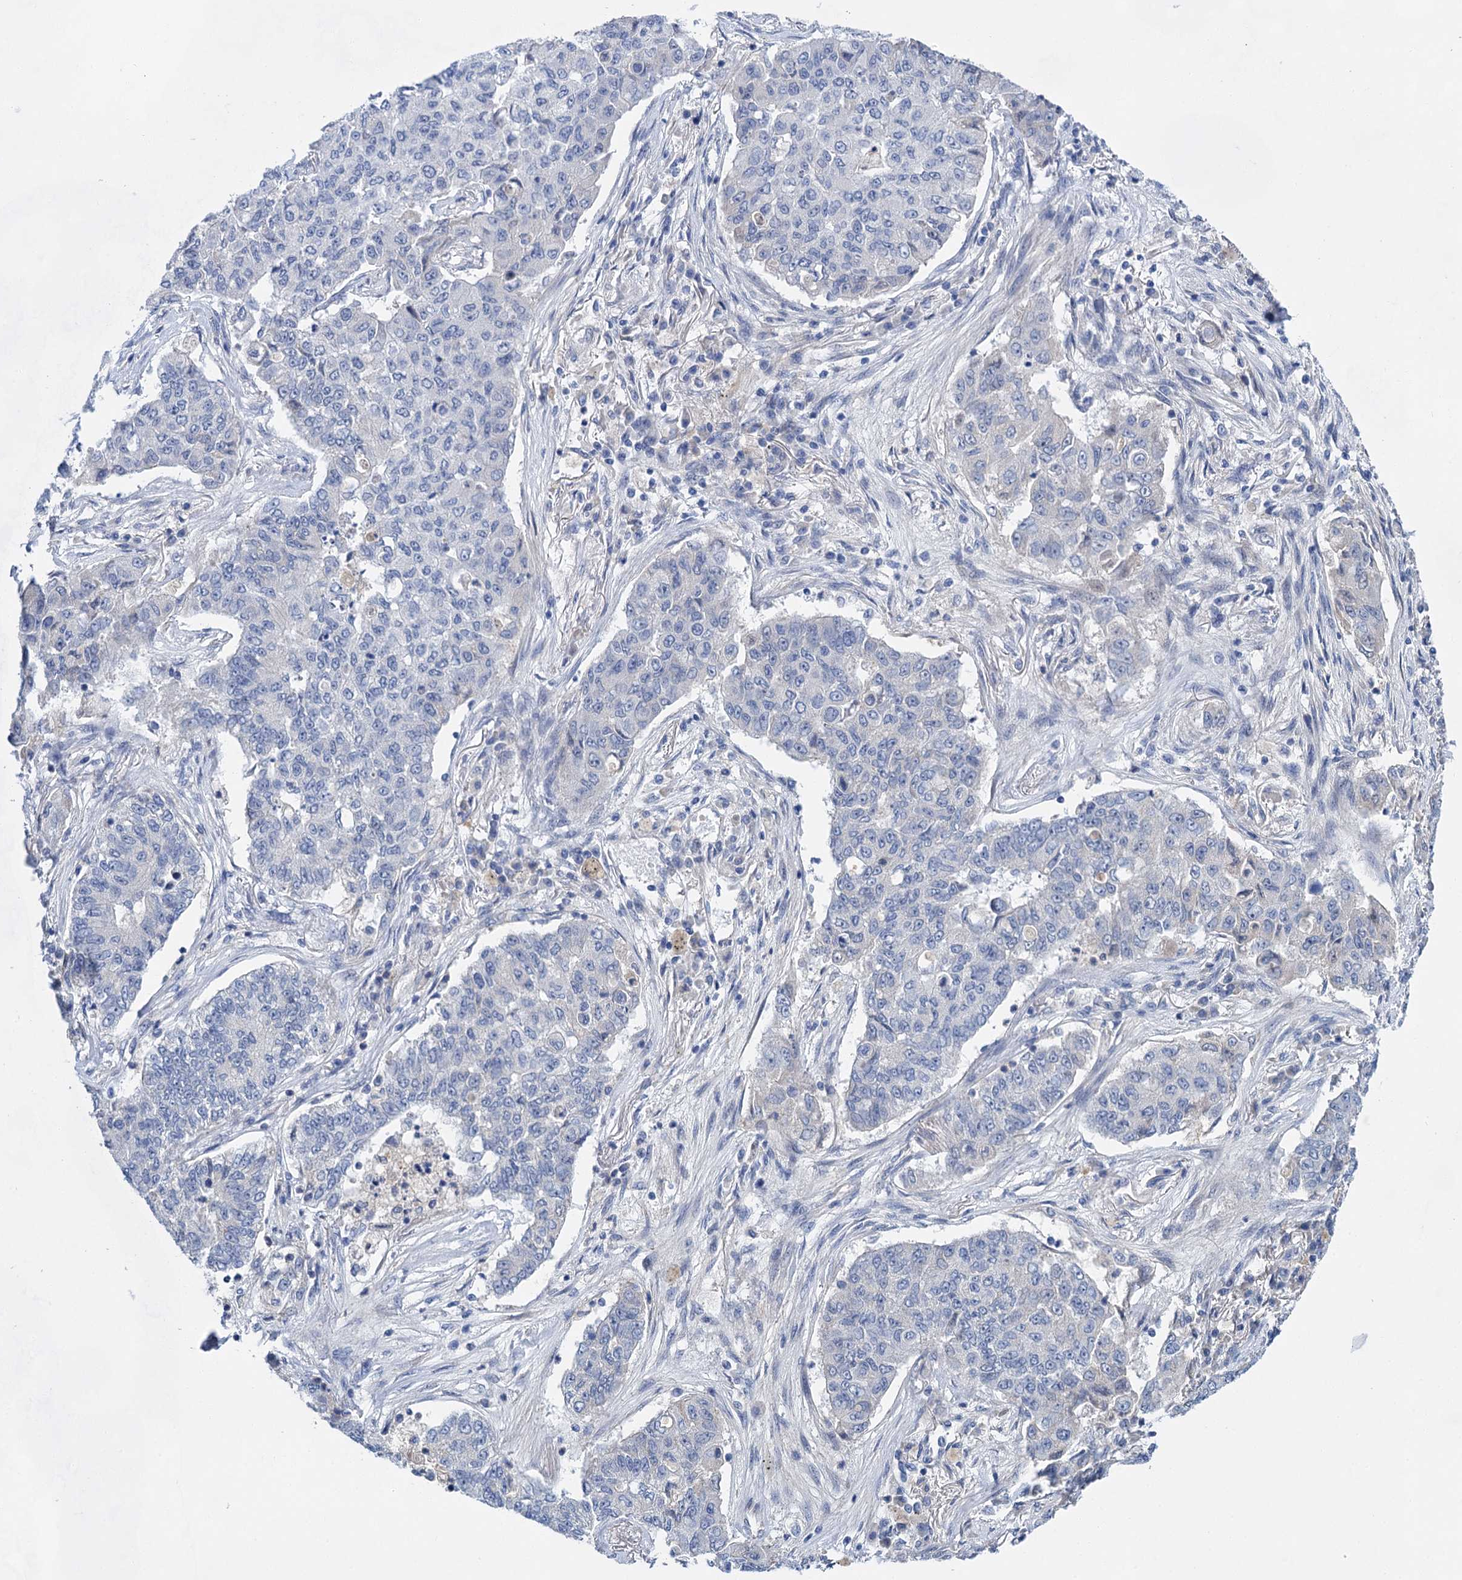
{"staining": {"intensity": "negative", "quantity": "none", "location": "none"}, "tissue": "lung cancer", "cell_type": "Tumor cells", "image_type": "cancer", "snomed": [{"axis": "morphology", "description": "Squamous cell carcinoma, NOS"}, {"axis": "topography", "description": "Lung"}], "caption": "Immunohistochemistry (IHC) photomicrograph of neoplastic tissue: human lung cancer (squamous cell carcinoma) stained with DAB shows no significant protein expression in tumor cells. Brightfield microscopy of IHC stained with DAB (brown) and hematoxylin (blue), captured at high magnification.", "gene": "MORN3", "patient": {"sex": "male", "age": 74}}